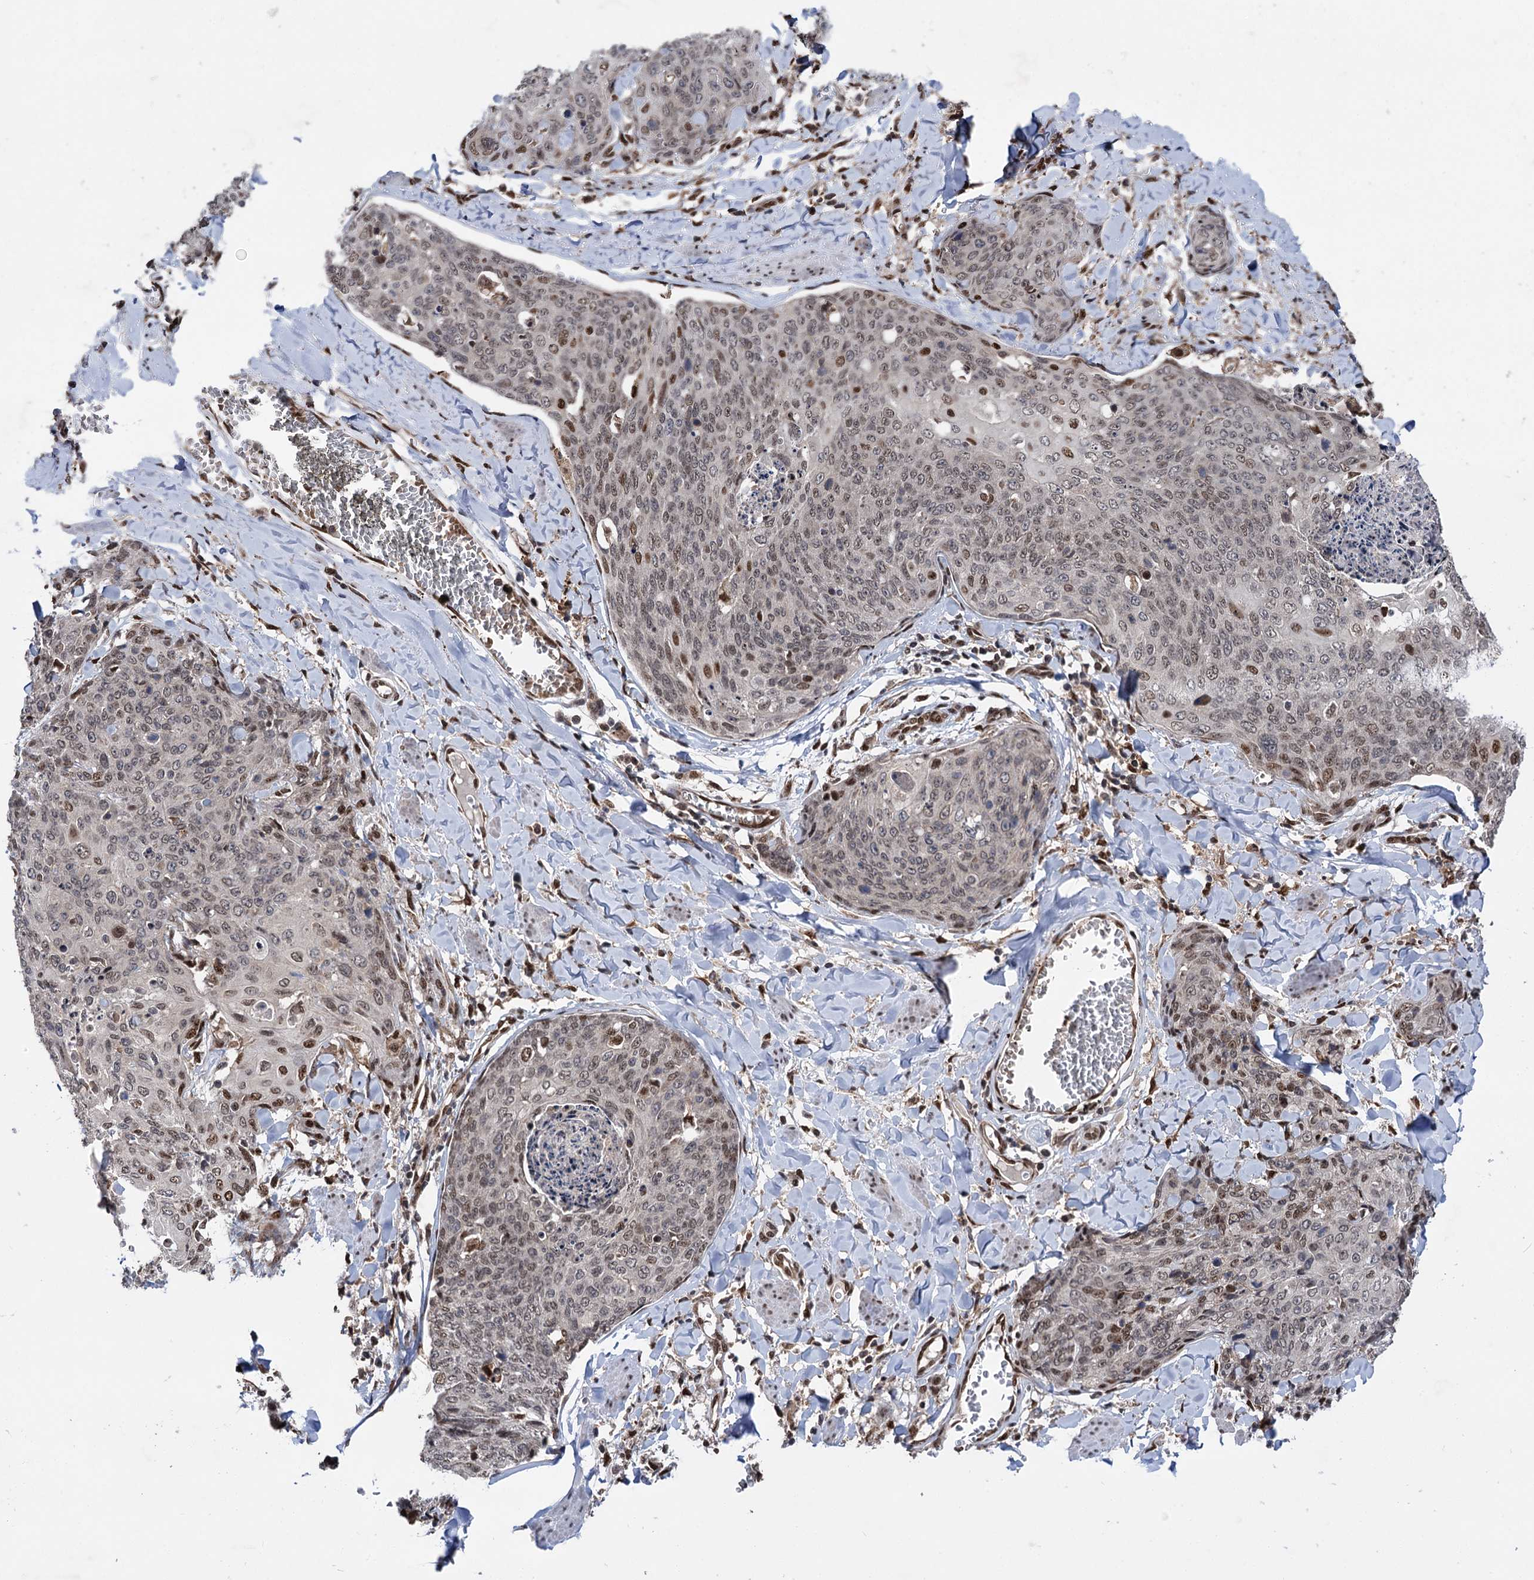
{"staining": {"intensity": "moderate", "quantity": "<25%", "location": "nuclear"}, "tissue": "skin cancer", "cell_type": "Tumor cells", "image_type": "cancer", "snomed": [{"axis": "morphology", "description": "Squamous cell carcinoma, NOS"}, {"axis": "topography", "description": "Skin"}, {"axis": "topography", "description": "Vulva"}], "caption": "IHC (DAB) staining of skin cancer (squamous cell carcinoma) exhibits moderate nuclear protein expression in about <25% of tumor cells.", "gene": "MESD", "patient": {"sex": "female", "age": 85}}